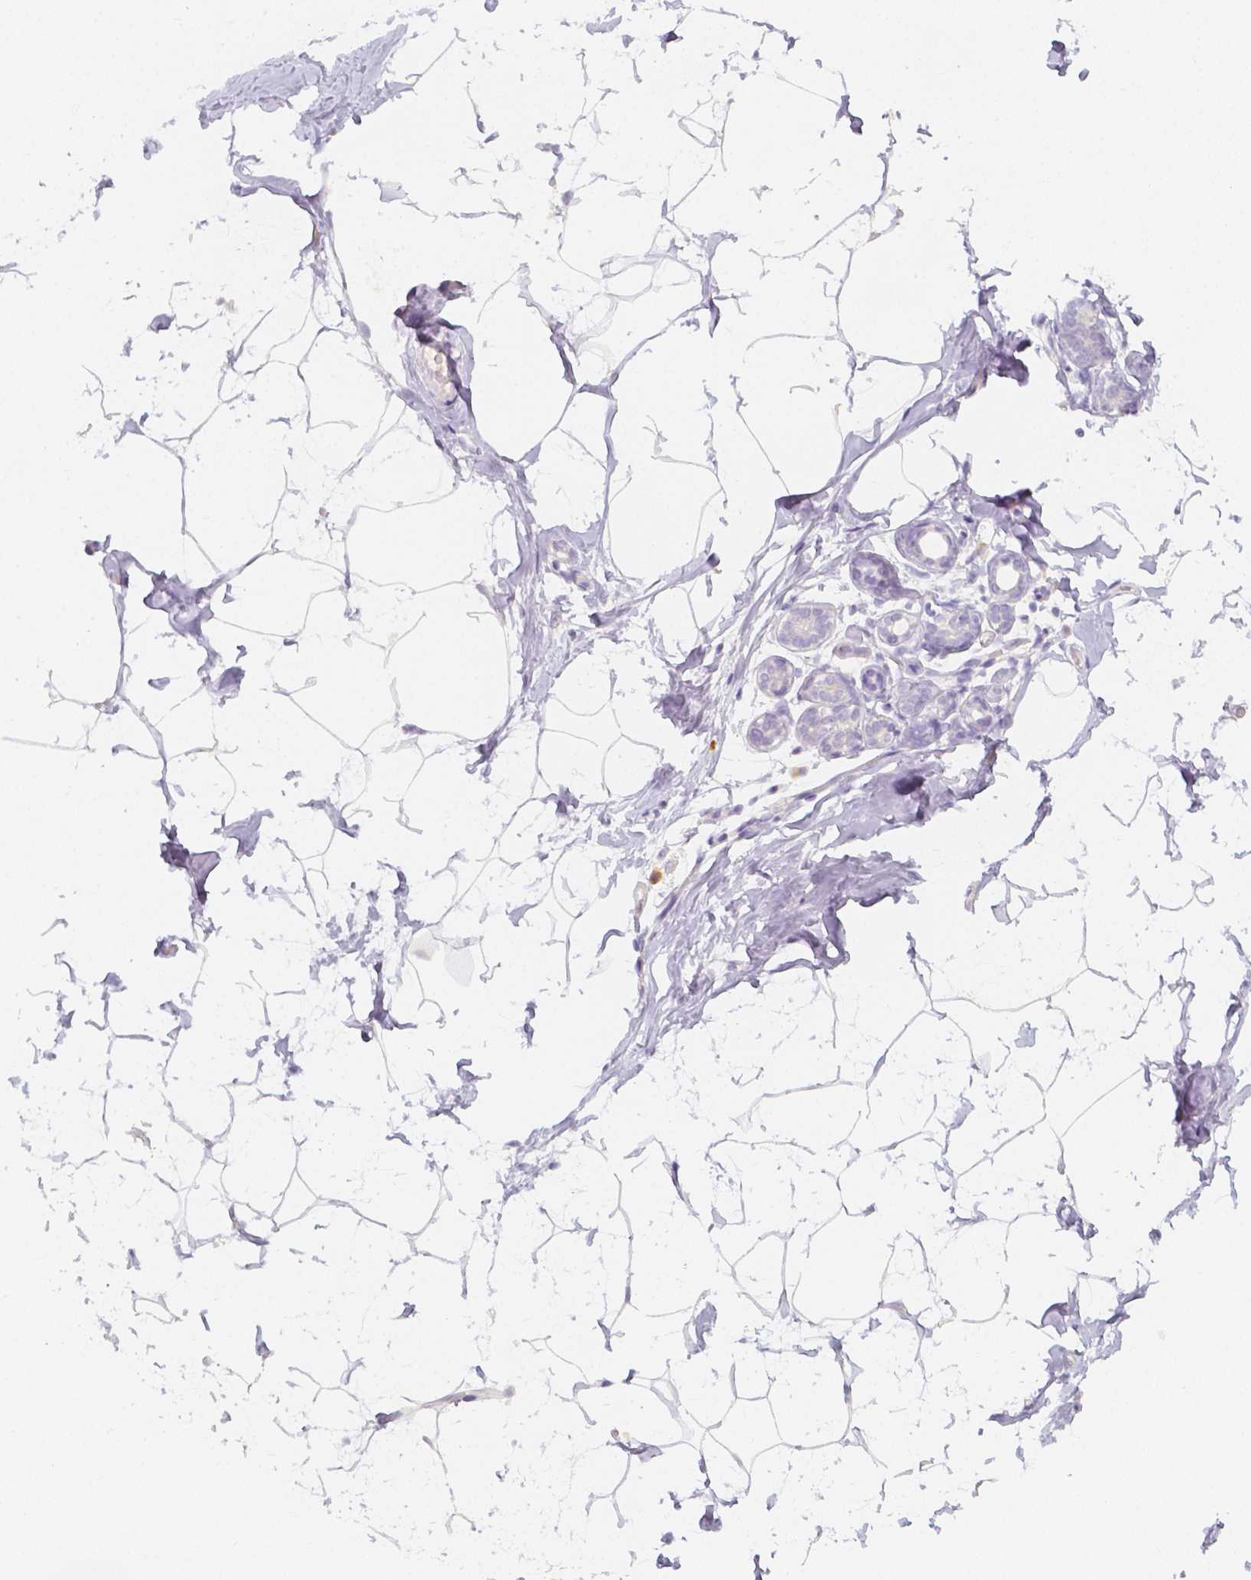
{"staining": {"intensity": "negative", "quantity": "none", "location": "none"}, "tissue": "breast", "cell_type": "Adipocytes", "image_type": "normal", "snomed": [{"axis": "morphology", "description": "Normal tissue, NOS"}, {"axis": "topography", "description": "Breast"}], "caption": "An IHC micrograph of normal breast is shown. There is no staining in adipocytes of breast.", "gene": "BATF", "patient": {"sex": "female", "age": 32}}